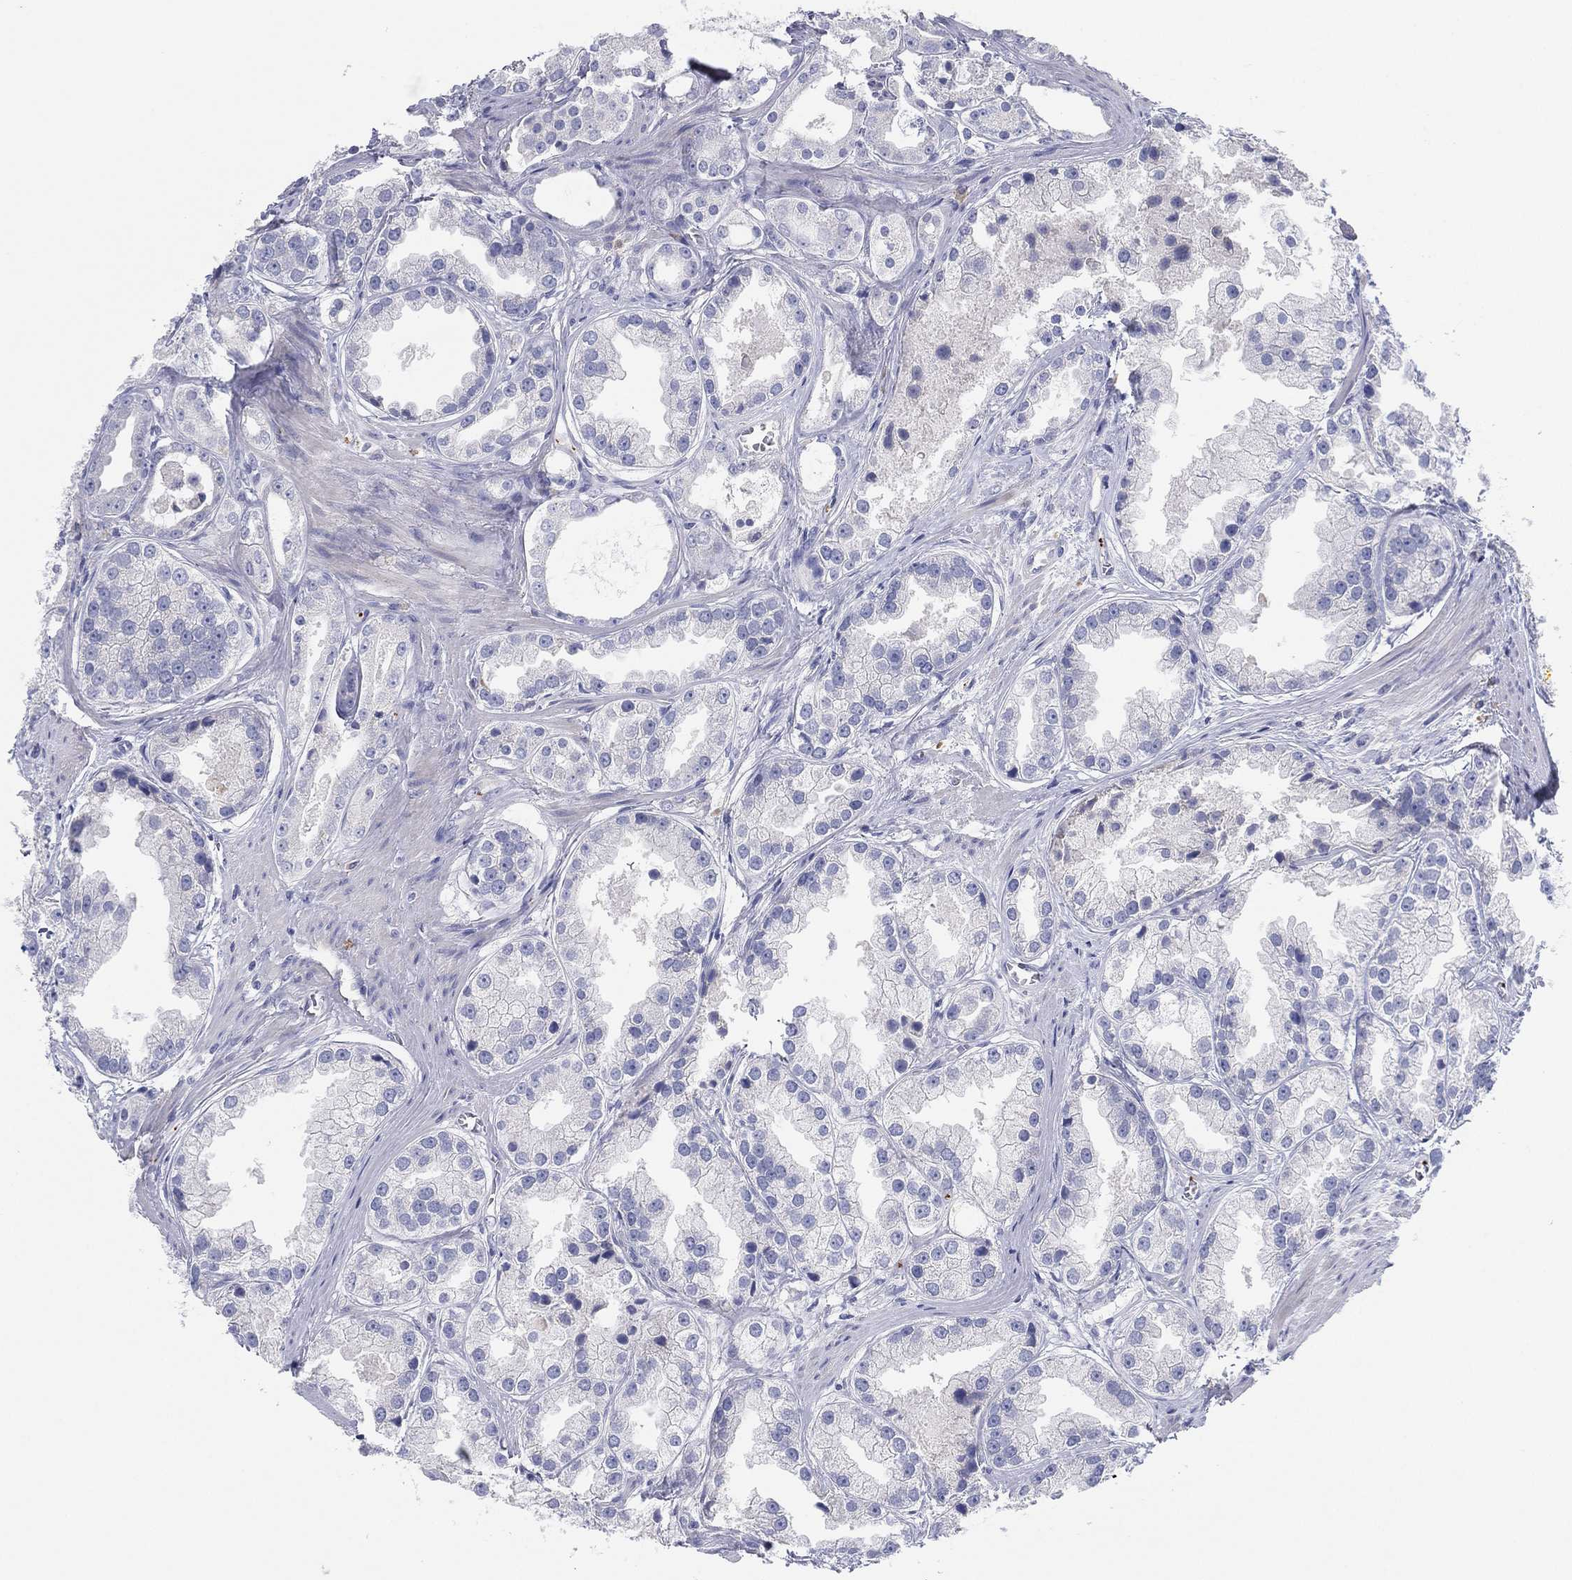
{"staining": {"intensity": "negative", "quantity": "none", "location": "none"}, "tissue": "prostate cancer", "cell_type": "Tumor cells", "image_type": "cancer", "snomed": [{"axis": "morphology", "description": "Adenocarcinoma, NOS"}, {"axis": "topography", "description": "Prostate"}], "caption": "High magnification brightfield microscopy of prostate cancer stained with DAB (3,3'-diaminobenzidine) (brown) and counterstained with hematoxylin (blue): tumor cells show no significant staining.", "gene": "TMEM40", "patient": {"sex": "male", "age": 61}}